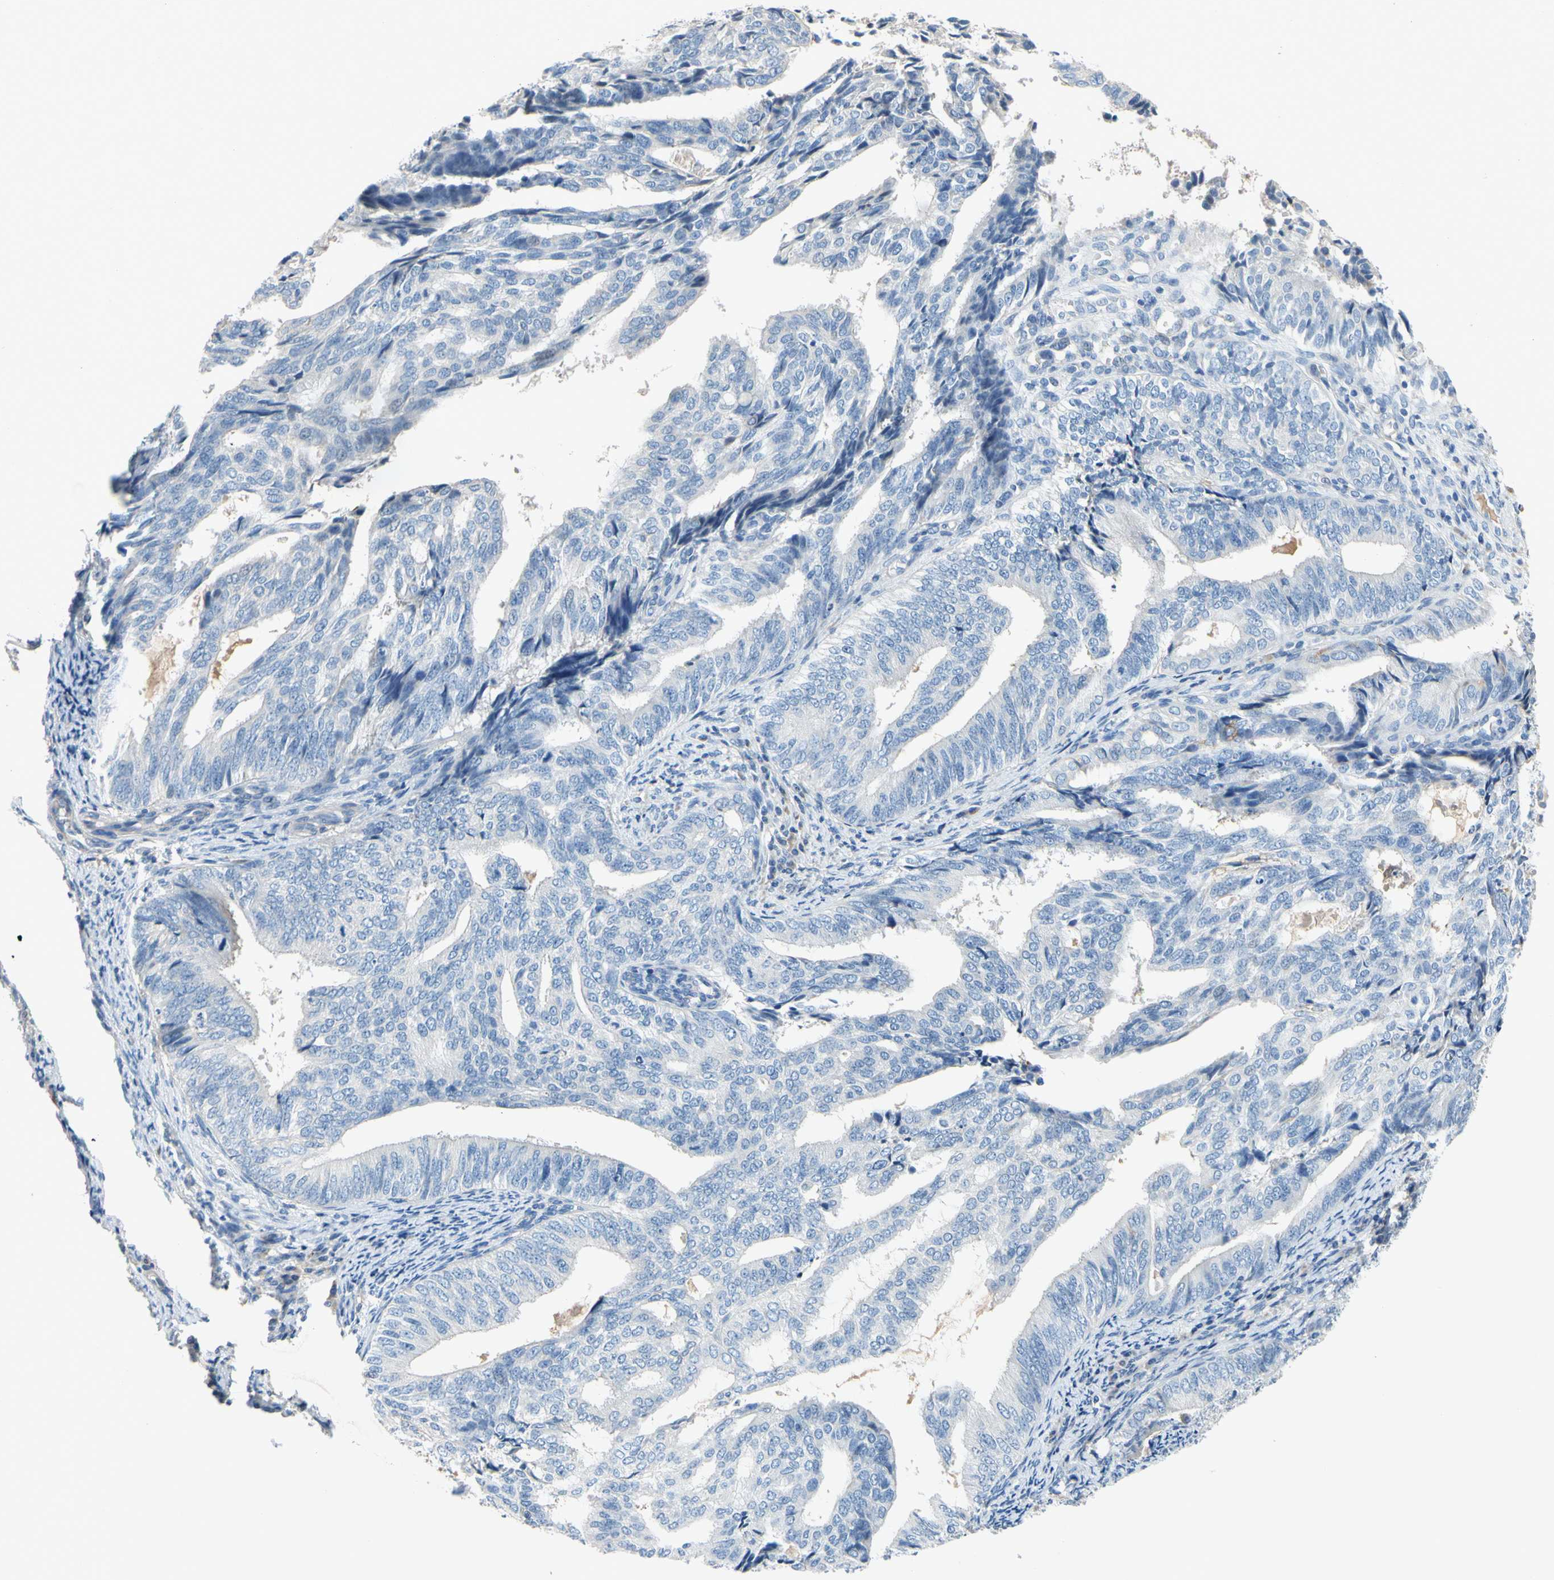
{"staining": {"intensity": "negative", "quantity": "none", "location": "none"}, "tissue": "endometrial cancer", "cell_type": "Tumor cells", "image_type": "cancer", "snomed": [{"axis": "morphology", "description": "Adenocarcinoma, NOS"}, {"axis": "topography", "description": "Endometrium"}], "caption": "The immunohistochemistry (IHC) micrograph has no significant staining in tumor cells of endometrial adenocarcinoma tissue.", "gene": "CCM2L", "patient": {"sex": "female", "age": 58}}